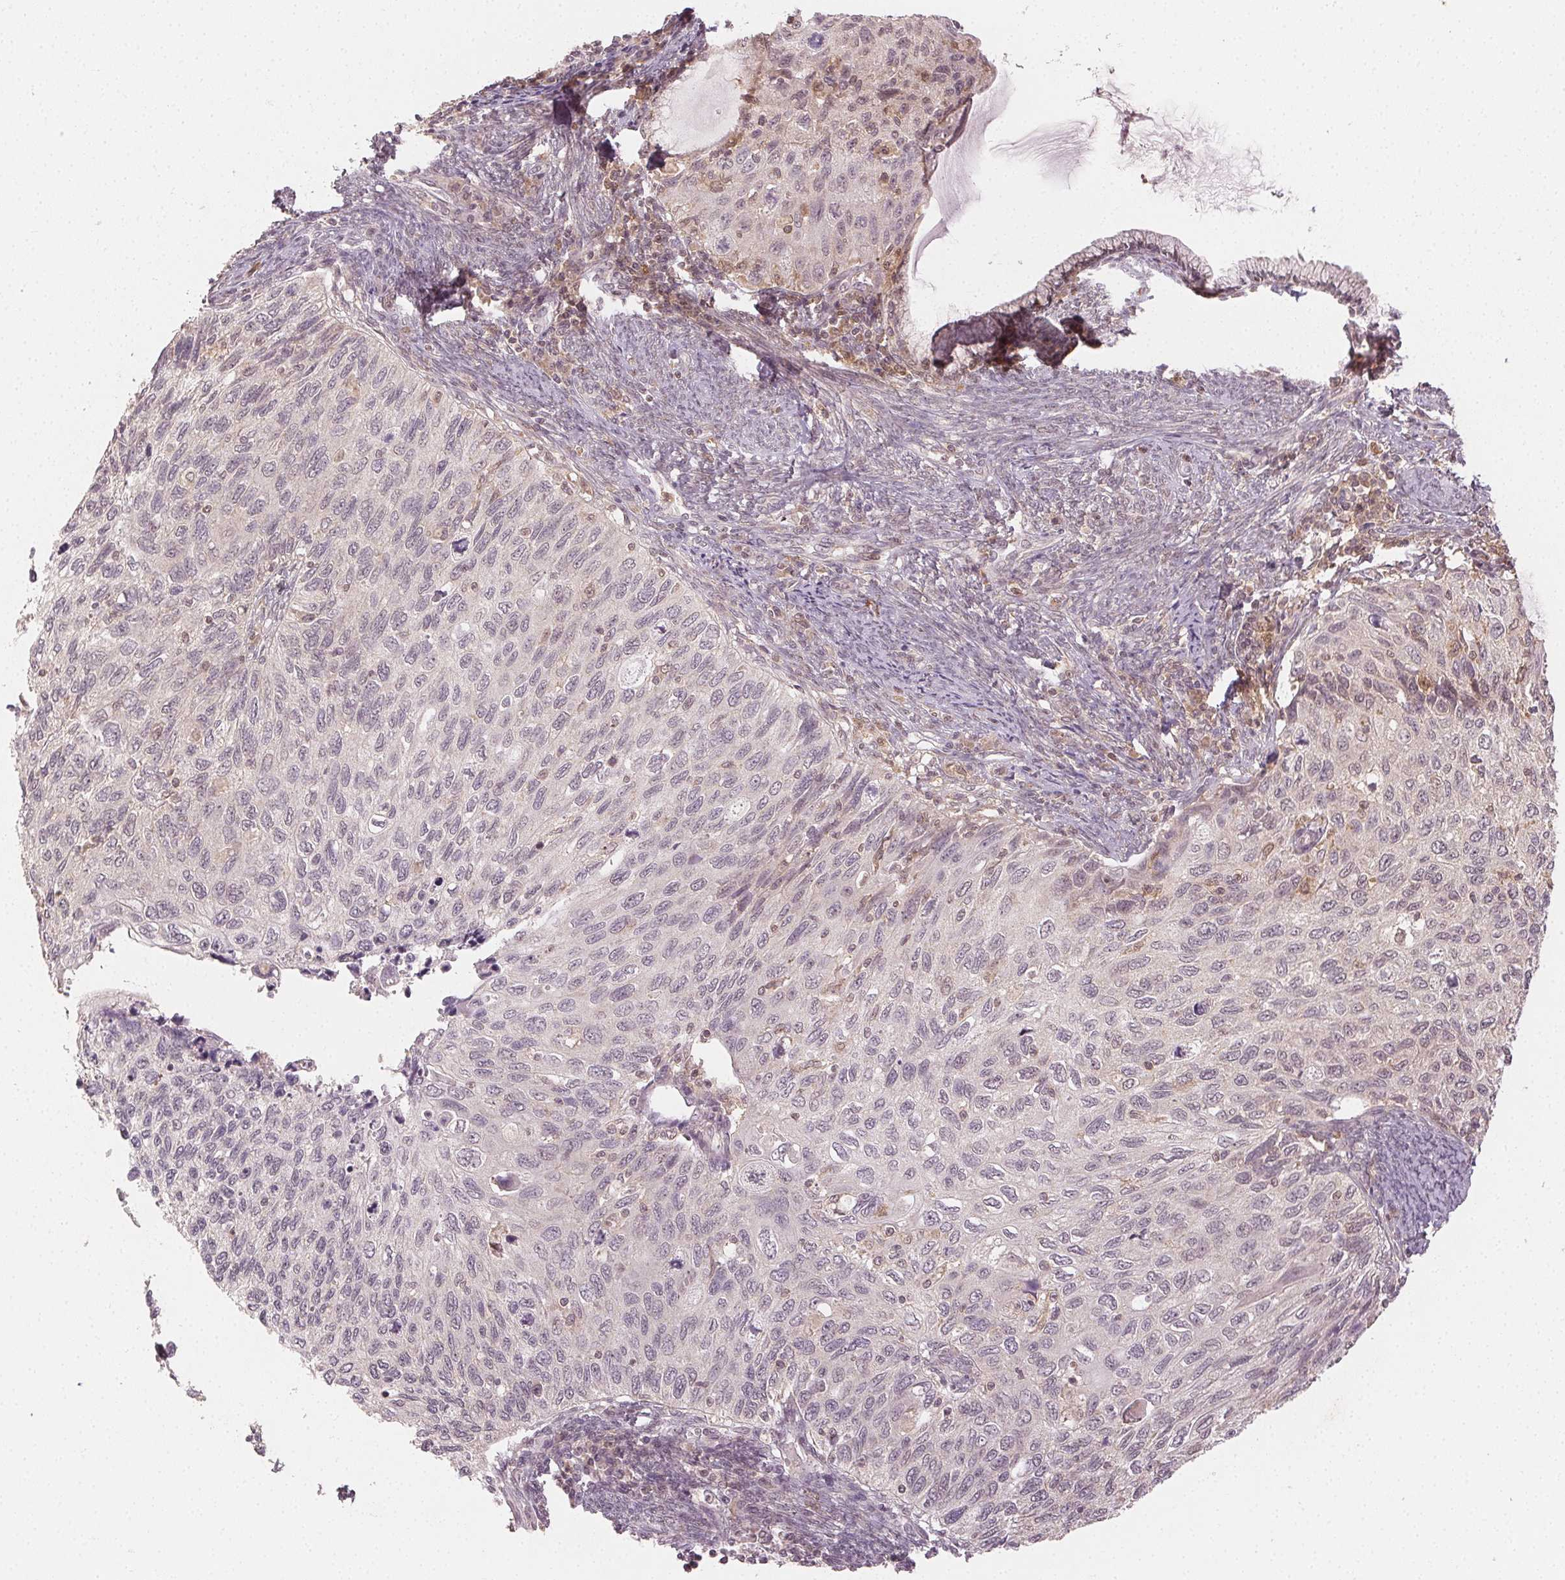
{"staining": {"intensity": "weak", "quantity": "<25%", "location": "nuclear"}, "tissue": "cervical cancer", "cell_type": "Tumor cells", "image_type": "cancer", "snomed": [{"axis": "morphology", "description": "Squamous cell carcinoma, NOS"}, {"axis": "topography", "description": "Cervix"}], "caption": "A micrograph of human cervical cancer is negative for staining in tumor cells.", "gene": "MAPK14", "patient": {"sex": "female", "age": 70}}